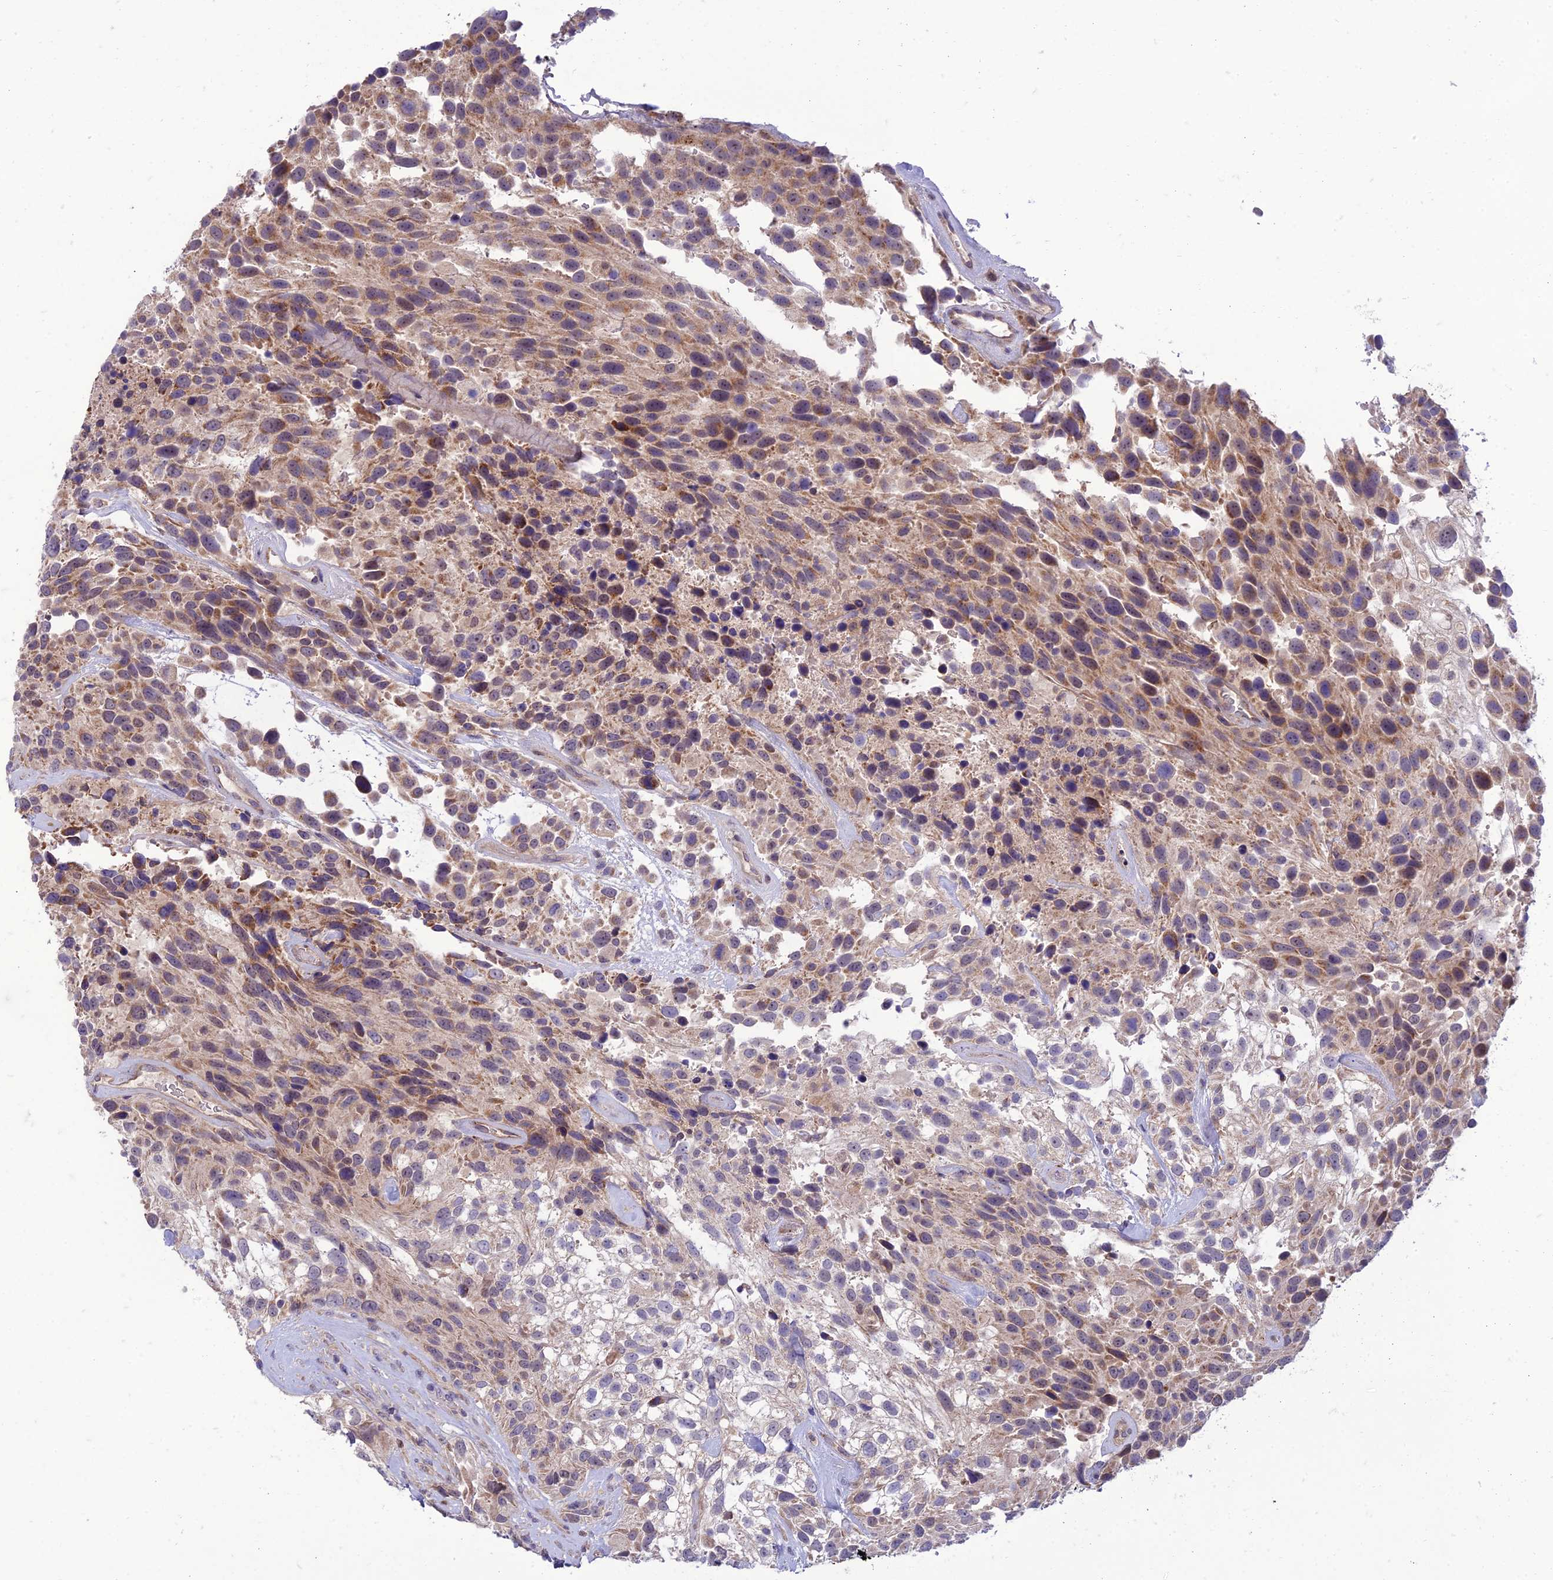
{"staining": {"intensity": "weak", "quantity": "25%-75%", "location": "cytoplasmic/membranous"}, "tissue": "urothelial cancer", "cell_type": "Tumor cells", "image_type": "cancer", "snomed": [{"axis": "morphology", "description": "Urothelial carcinoma, High grade"}, {"axis": "topography", "description": "Urinary bladder"}], "caption": "Immunohistochemistry (IHC) photomicrograph of neoplastic tissue: human urothelial cancer stained using immunohistochemistry (IHC) exhibits low levels of weak protein expression localized specifically in the cytoplasmic/membranous of tumor cells, appearing as a cytoplasmic/membranous brown color.", "gene": "IRAK3", "patient": {"sex": "female", "age": 70}}